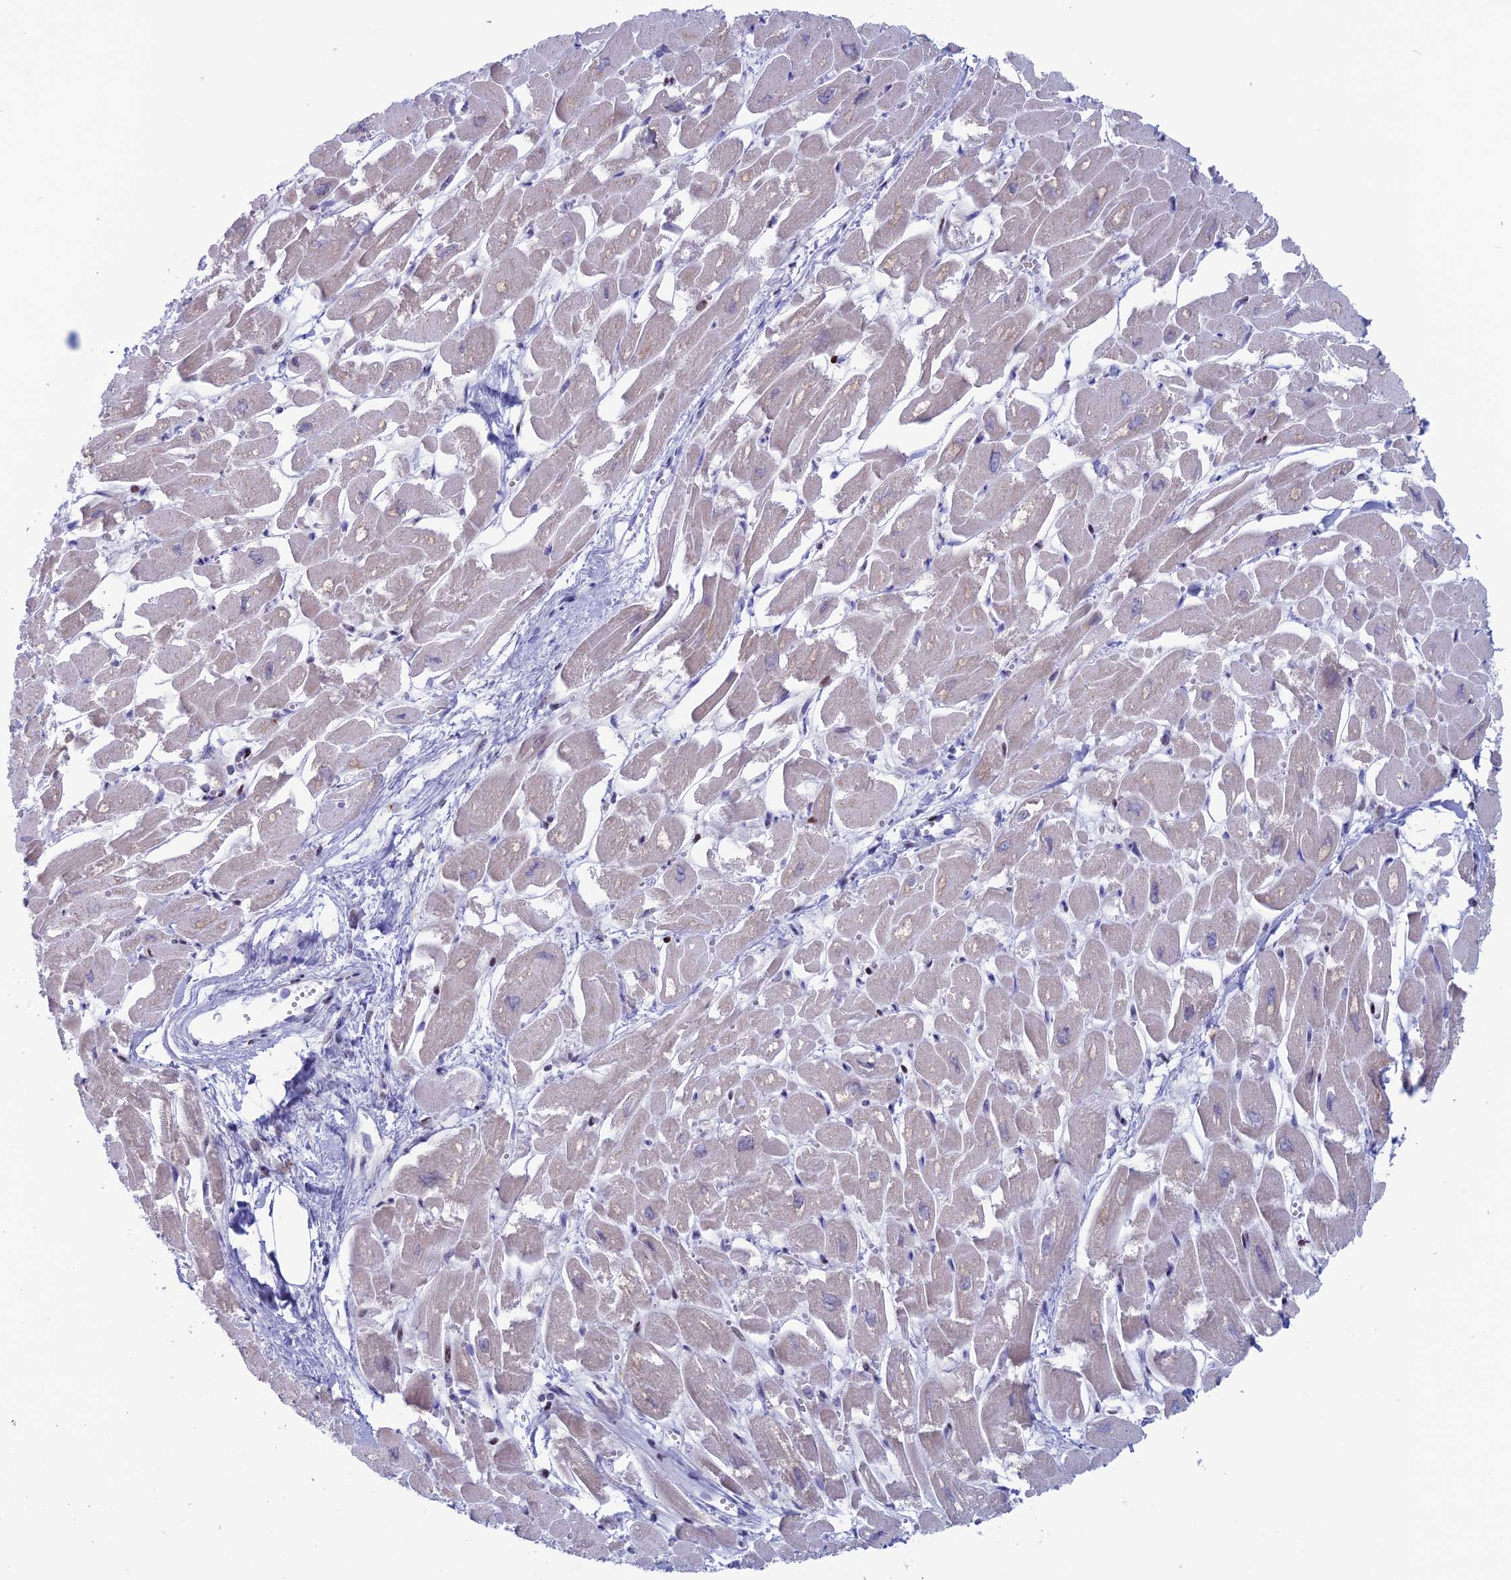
{"staining": {"intensity": "weak", "quantity": "<25%", "location": "cytoplasmic/membranous"}, "tissue": "heart muscle", "cell_type": "Cardiomyocytes", "image_type": "normal", "snomed": [{"axis": "morphology", "description": "Normal tissue, NOS"}, {"axis": "topography", "description": "Heart"}], "caption": "The immunohistochemistry image has no significant positivity in cardiomyocytes of heart muscle.", "gene": "CERS6", "patient": {"sex": "male", "age": 54}}